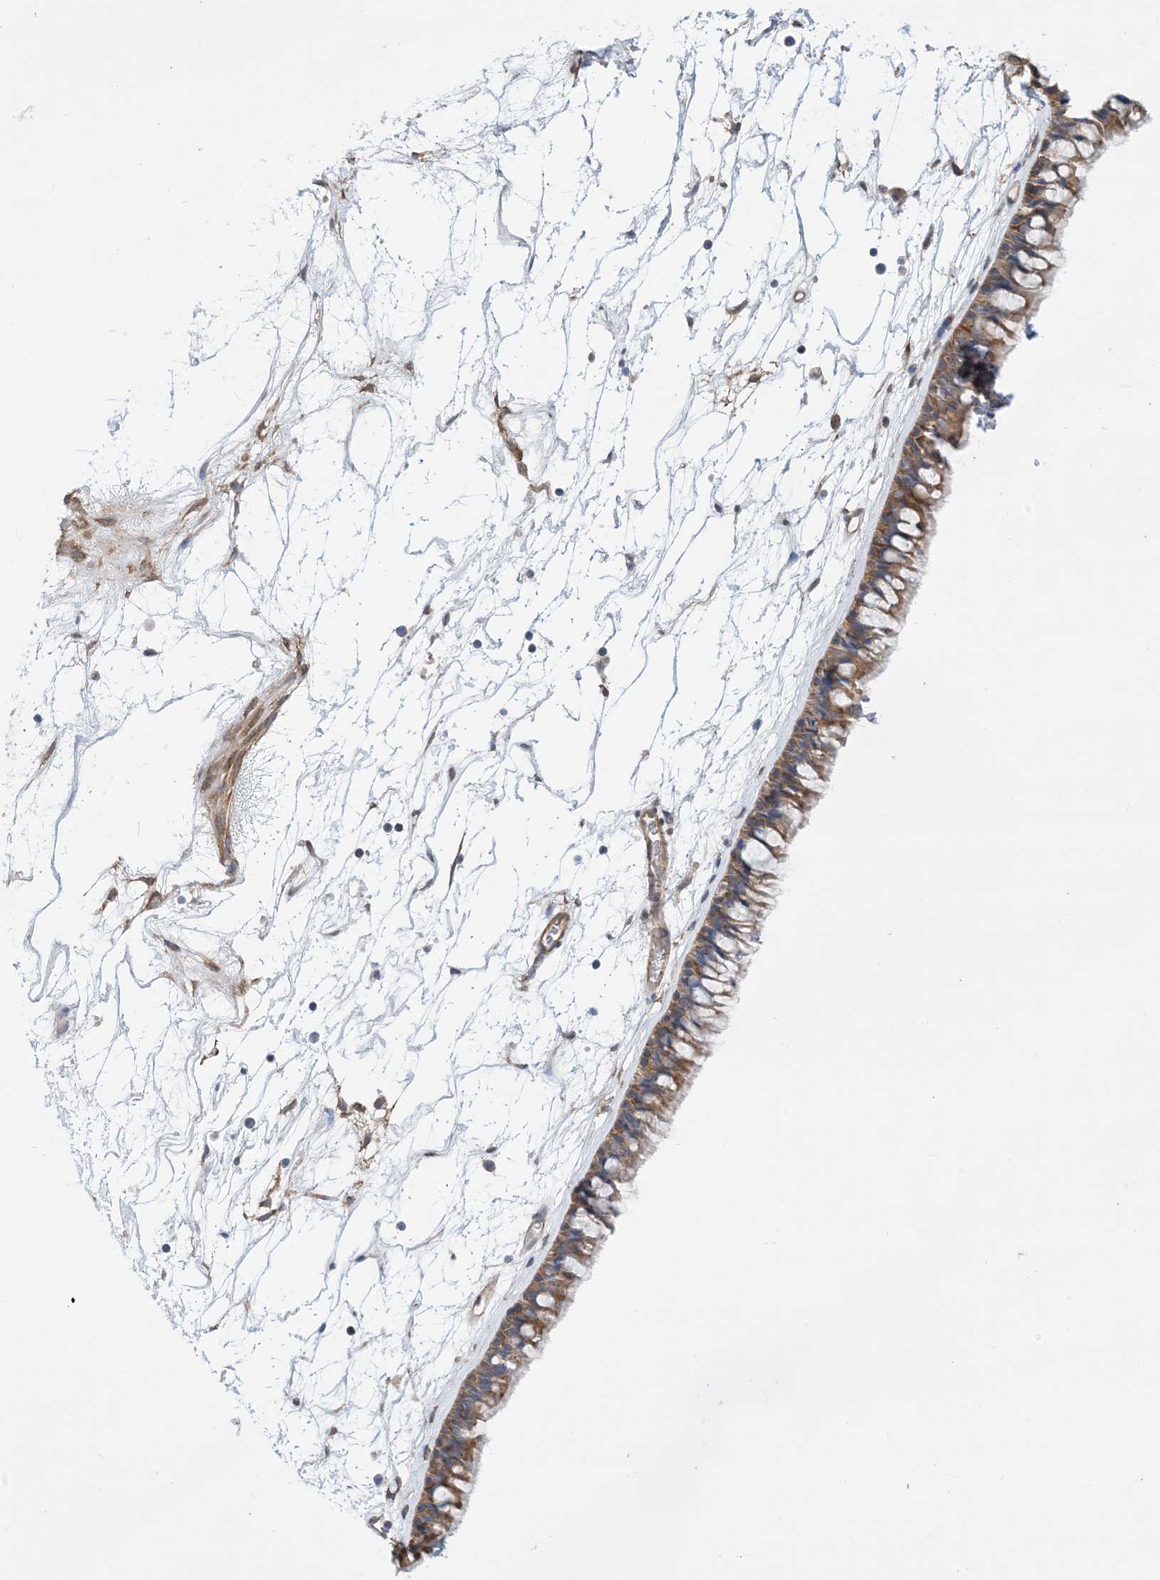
{"staining": {"intensity": "moderate", "quantity": ">75%", "location": "cytoplasmic/membranous"}, "tissue": "nasopharynx", "cell_type": "Respiratory epithelial cells", "image_type": "normal", "snomed": [{"axis": "morphology", "description": "Normal tissue, NOS"}, {"axis": "topography", "description": "Nasopharynx"}], "caption": "Immunohistochemical staining of unremarkable nasopharynx exhibits medium levels of moderate cytoplasmic/membranous positivity in approximately >75% of respiratory epithelial cells.", "gene": "EHBP1", "patient": {"sex": "male", "age": 64}}